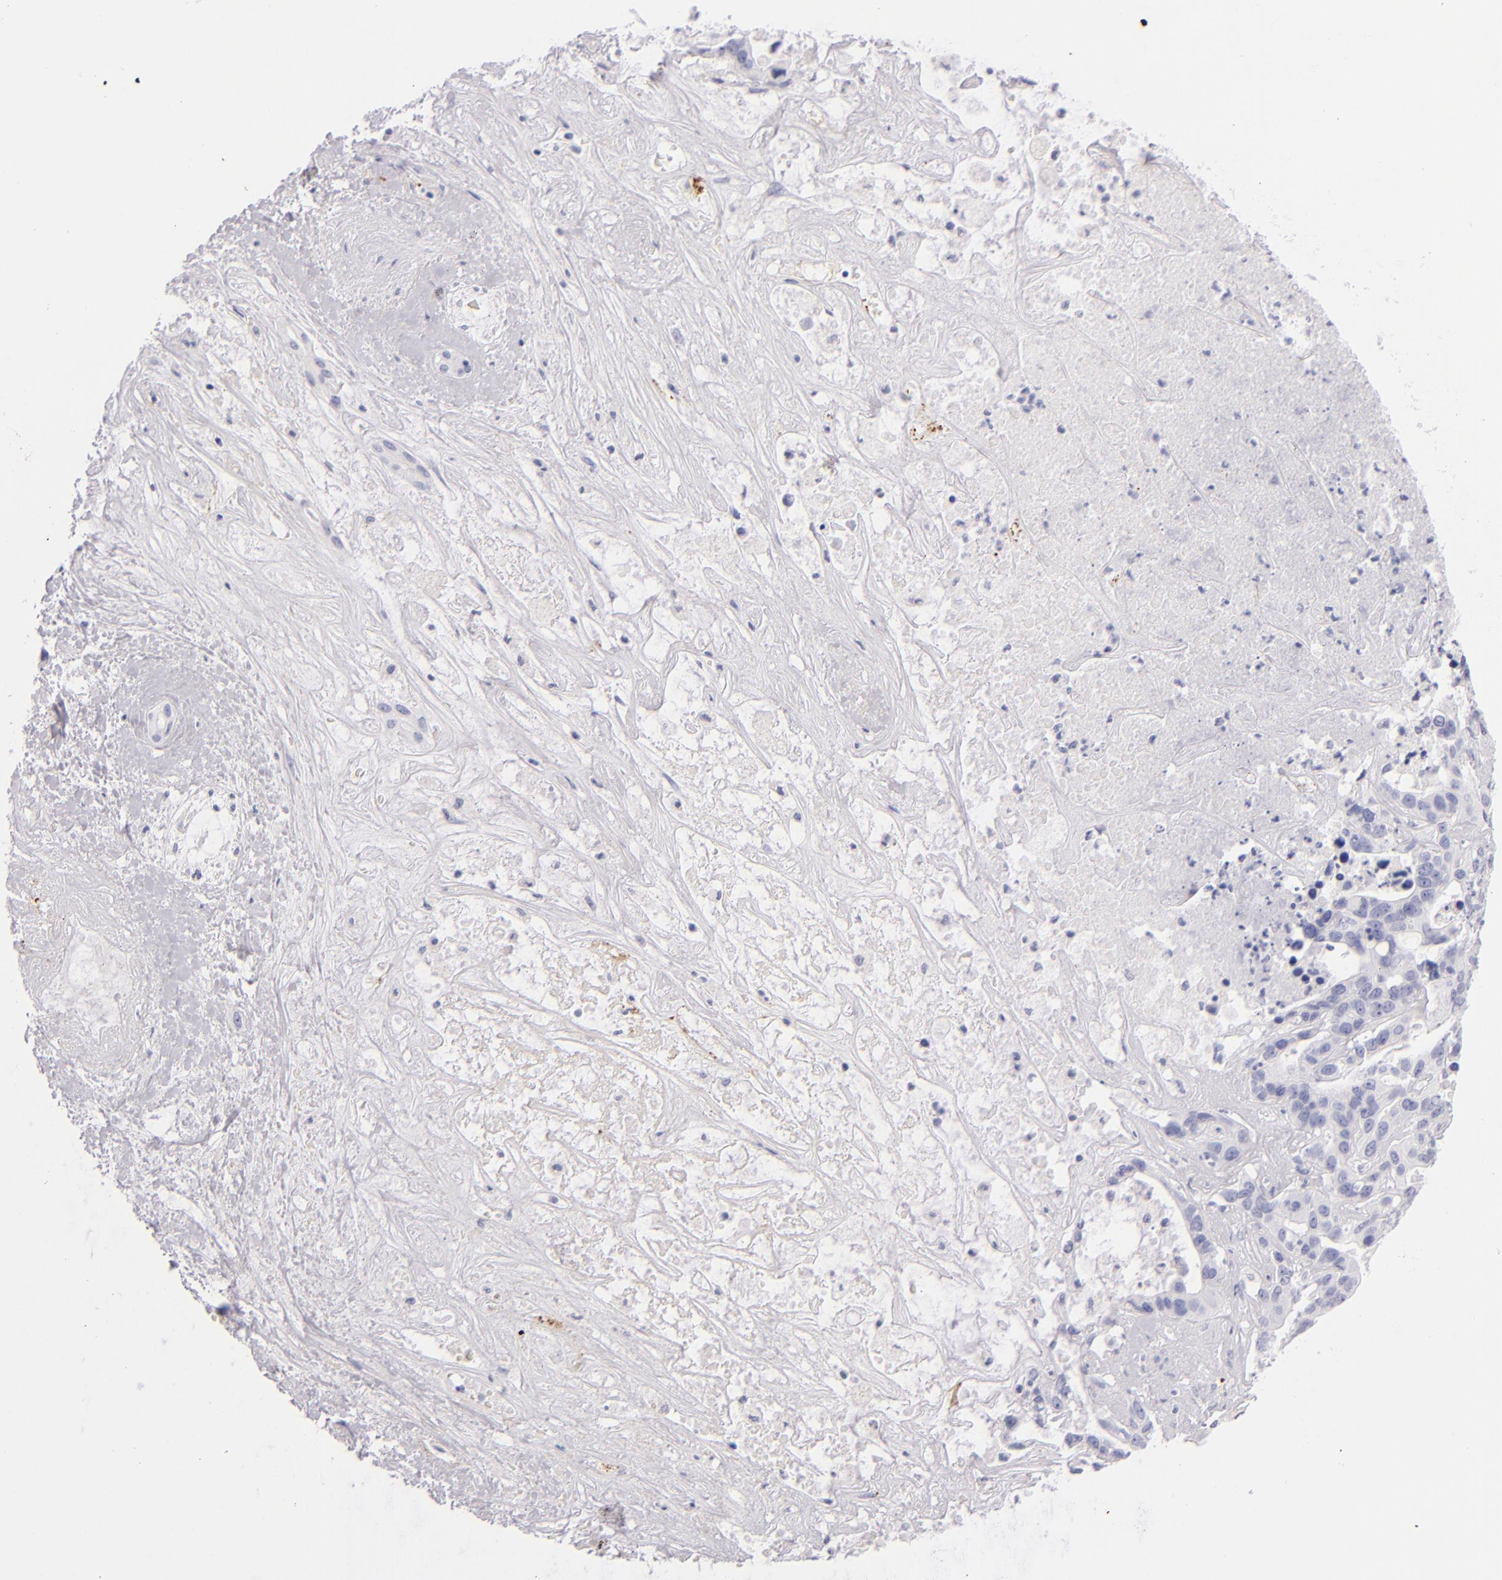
{"staining": {"intensity": "negative", "quantity": "none", "location": "none"}, "tissue": "liver cancer", "cell_type": "Tumor cells", "image_type": "cancer", "snomed": [{"axis": "morphology", "description": "Cholangiocarcinoma"}, {"axis": "topography", "description": "Liver"}], "caption": "Immunohistochemistry (IHC) image of human liver cancer (cholangiocarcinoma) stained for a protein (brown), which reveals no expression in tumor cells.", "gene": "GP1BA", "patient": {"sex": "female", "age": 65}}